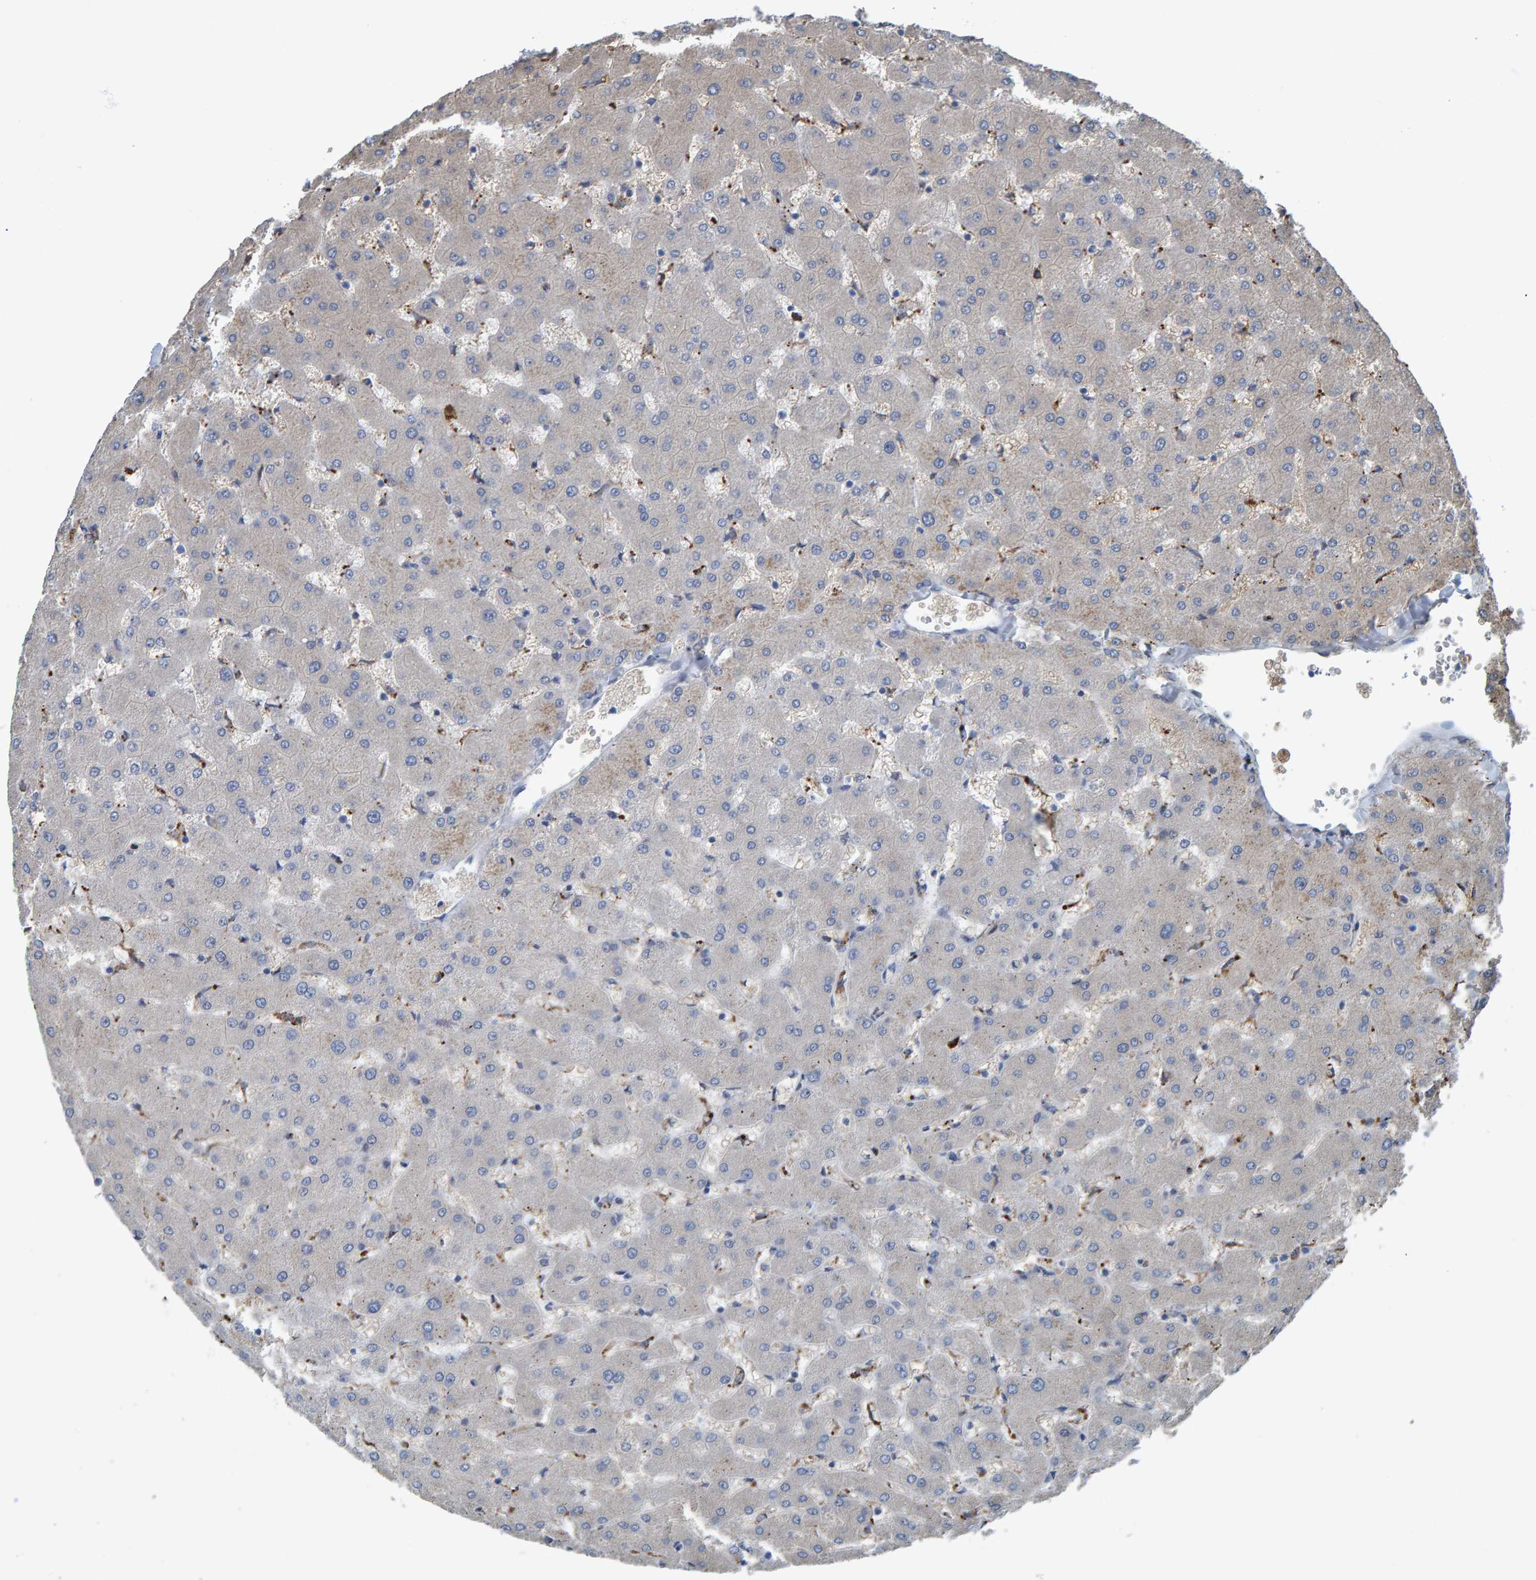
{"staining": {"intensity": "negative", "quantity": "none", "location": "none"}, "tissue": "liver", "cell_type": "Cholangiocytes", "image_type": "normal", "snomed": [{"axis": "morphology", "description": "Normal tissue, NOS"}, {"axis": "topography", "description": "Liver"}], "caption": "This is a histopathology image of immunohistochemistry staining of normal liver, which shows no staining in cholangiocytes.", "gene": "IDO1", "patient": {"sex": "female", "age": 63}}